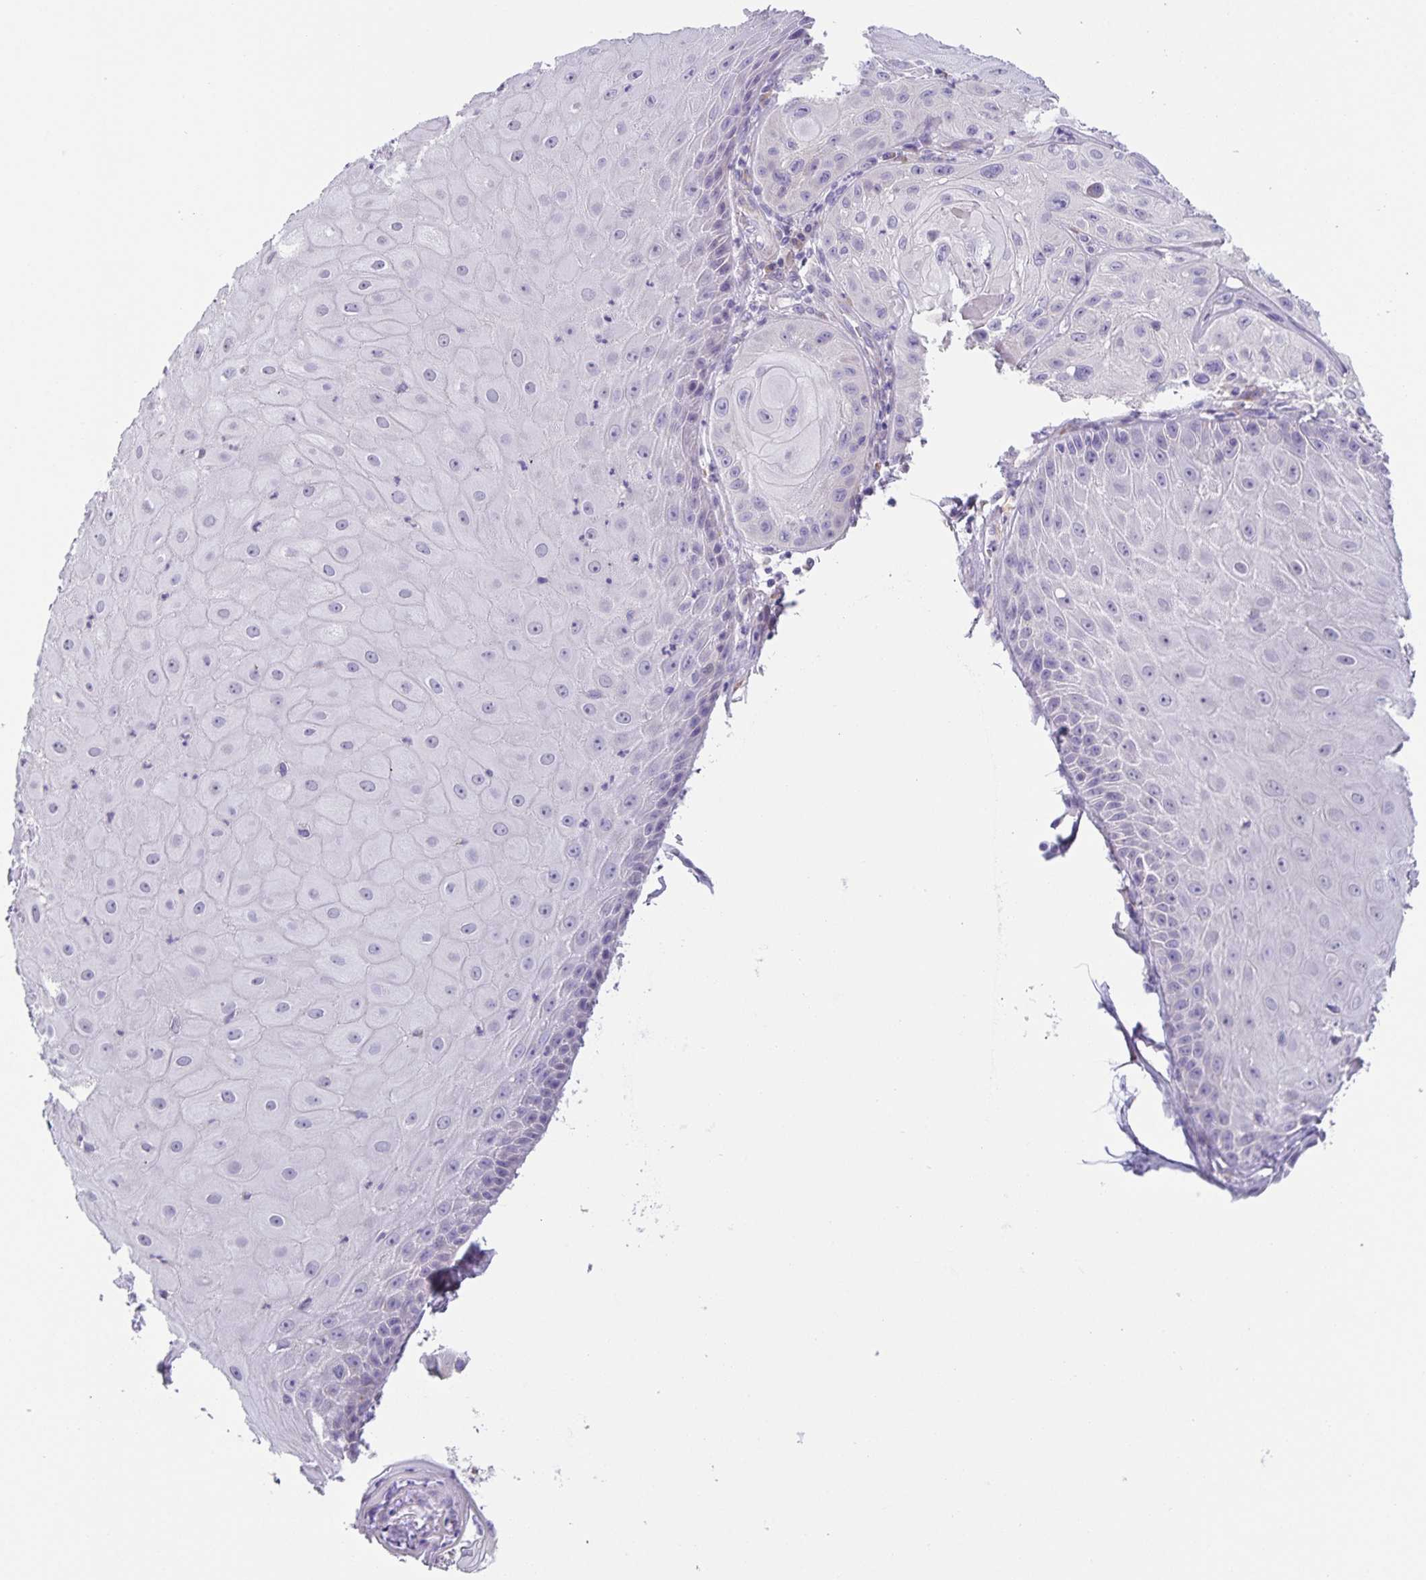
{"staining": {"intensity": "negative", "quantity": "none", "location": "none"}, "tissue": "skin cancer", "cell_type": "Tumor cells", "image_type": "cancer", "snomed": [{"axis": "morphology", "description": "Squamous cell carcinoma, NOS"}, {"axis": "topography", "description": "Skin"}], "caption": "Protein analysis of skin squamous cell carcinoma displays no significant positivity in tumor cells. The staining is performed using DAB (3,3'-diaminobenzidine) brown chromogen with nuclei counter-stained in using hematoxylin.", "gene": "PRR36", "patient": {"sex": "male", "age": 85}}